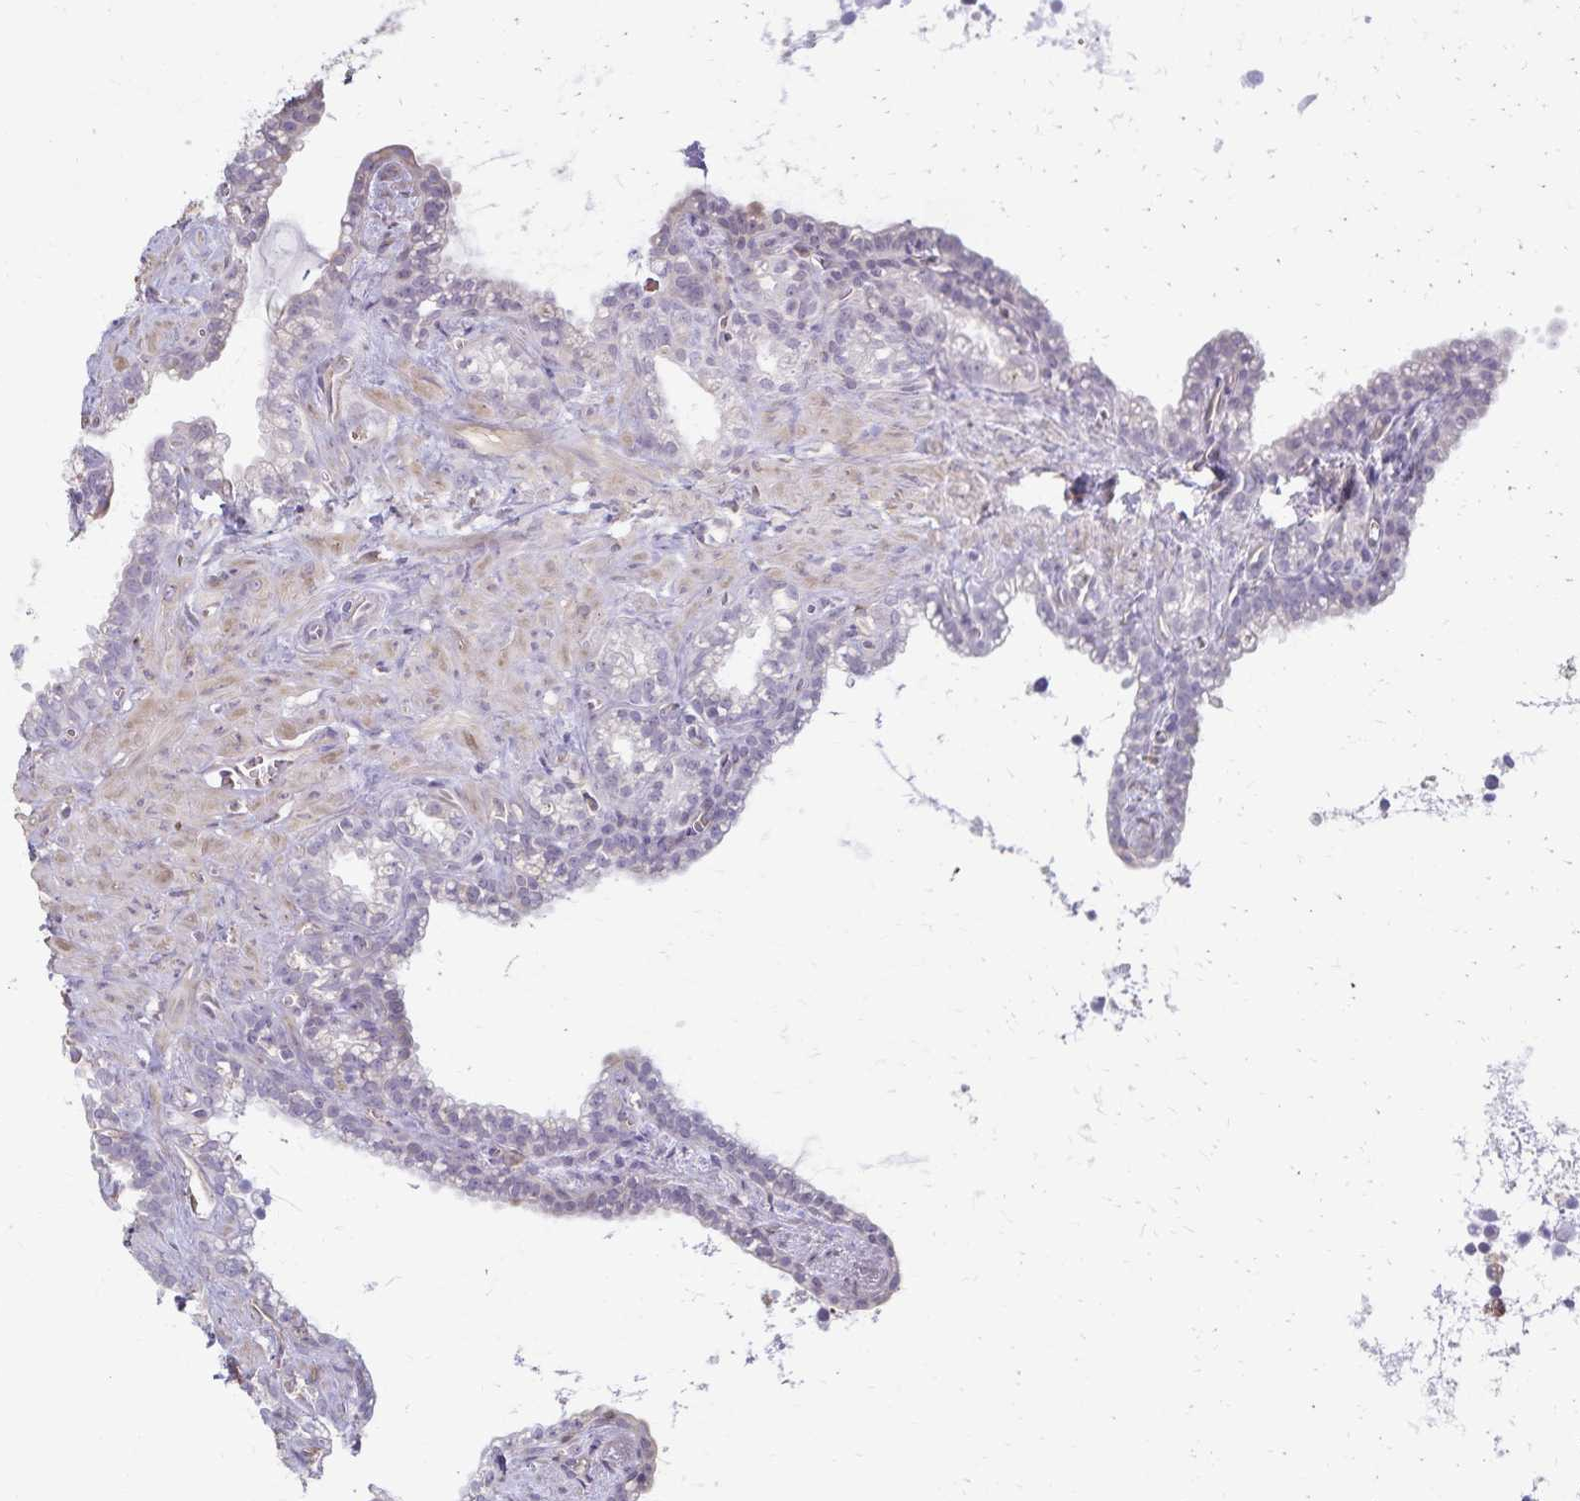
{"staining": {"intensity": "negative", "quantity": "none", "location": "none"}, "tissue": "seminal vesicle", "cell_type": "Glandular cells", "image_type": "normal", "snomed": [{"axis": "morphology", "description": "Normal tissue, NOS"}, {"axis": "topography", "description": "Seminal veicle"}], "caption": "DAB immunohistochemical staining of benign seminal vesicle reveals no significant positivity in glandular cells.", "gene": "KISS1", "patient": {"sex": "male", "age": 76}}